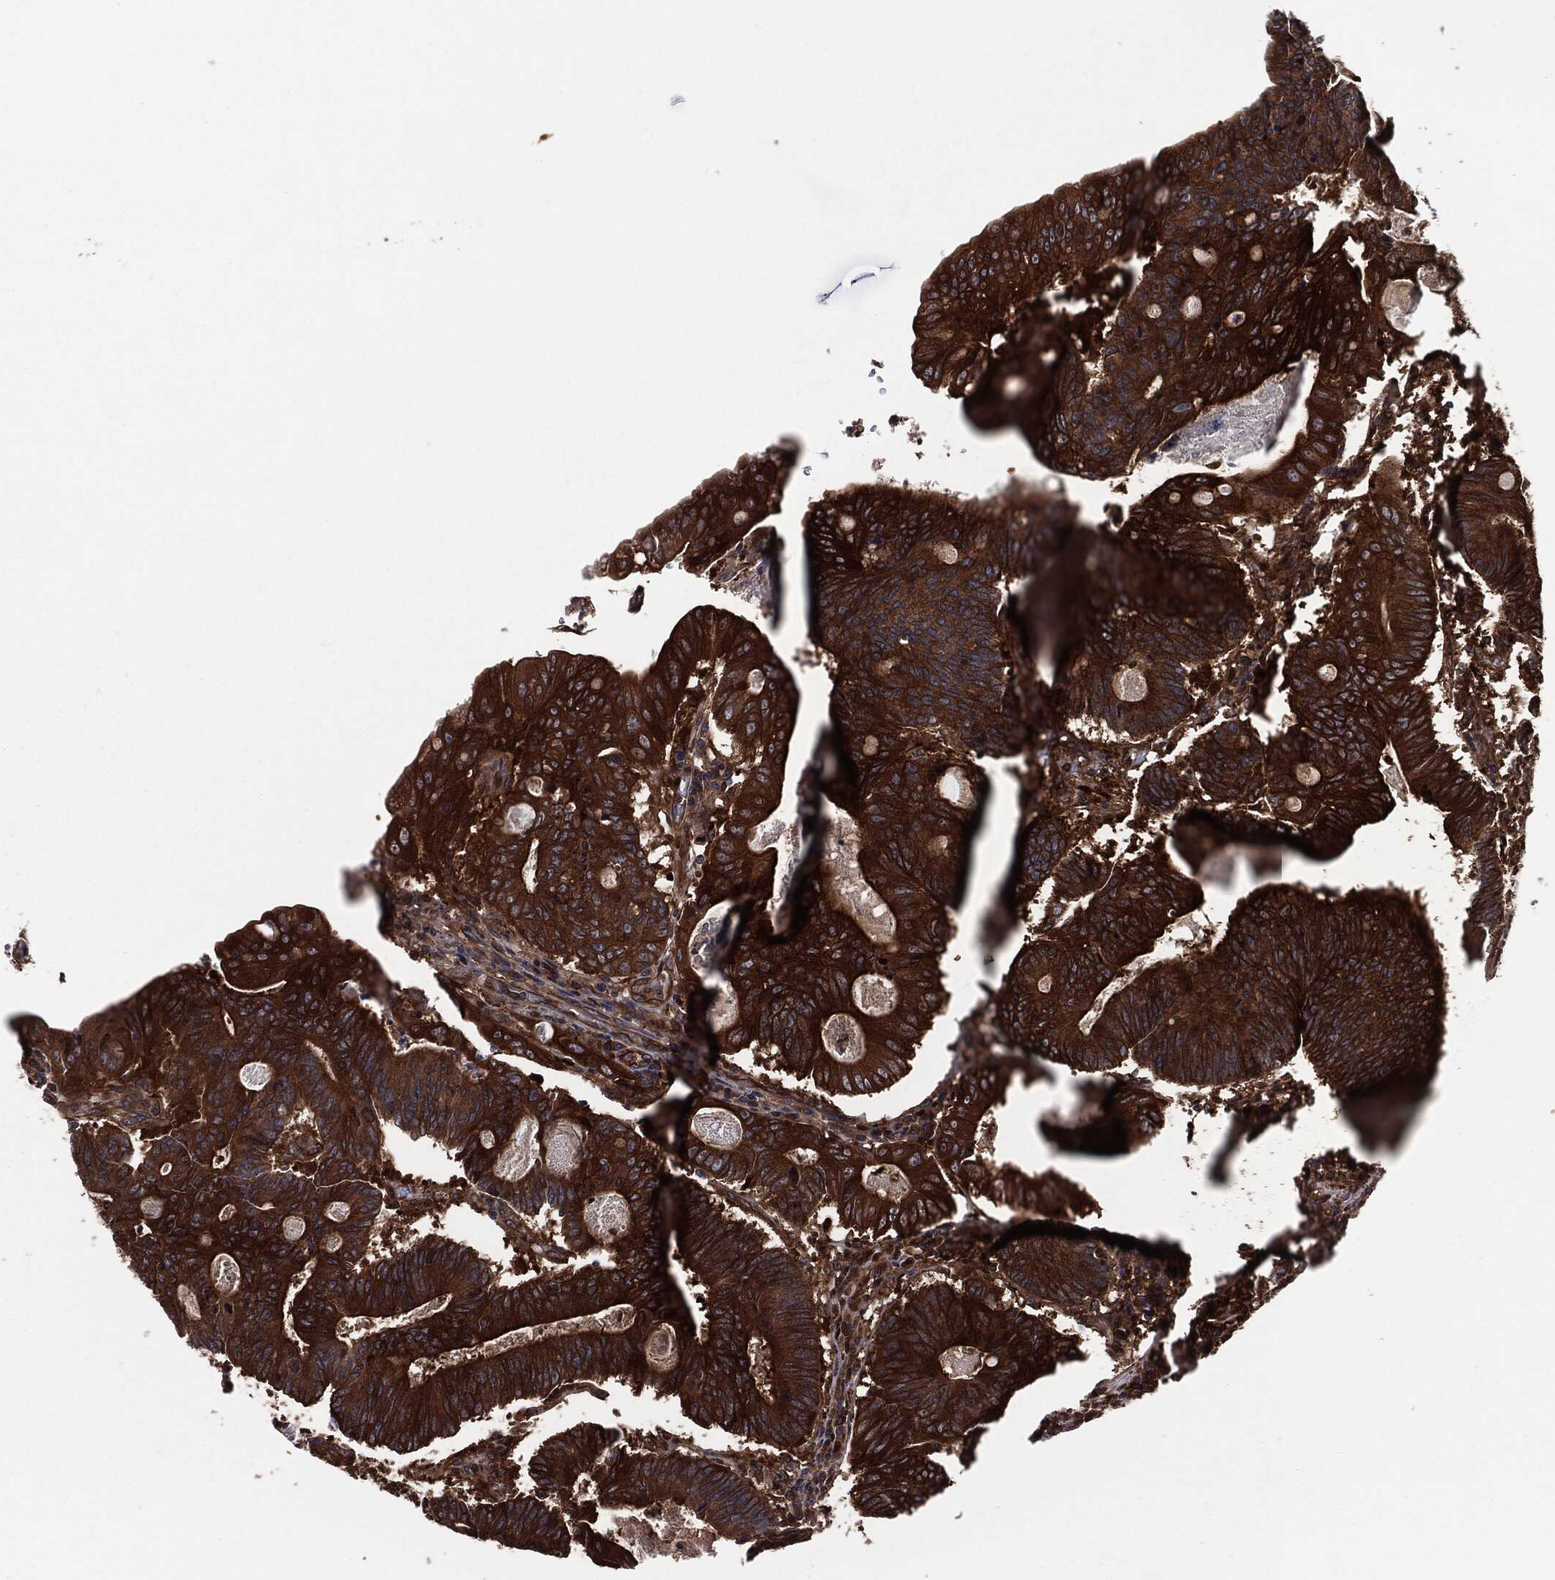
{"staining": {"intensity": "strong", "quantity": ">75%", "location": "cytoplasmic/membranous"}, "tissue": "colorectal cancer", "cell_type": "Tumor cells", "image_type": "cancer", "snomed": [{"axis": "morphology", "description": "Adenocarcinoma, NOS"}, {"axis": "topography", "description": "Colon"}], "caption": "Tumor cells demonstrate high levels of strong cytoplasmic/membranous positivity in approximately >75% of cells in human adenocarcinoma (colorectal).", "gene": "XPNPEP1", "patient": {"sex": "female", "age": 70}}